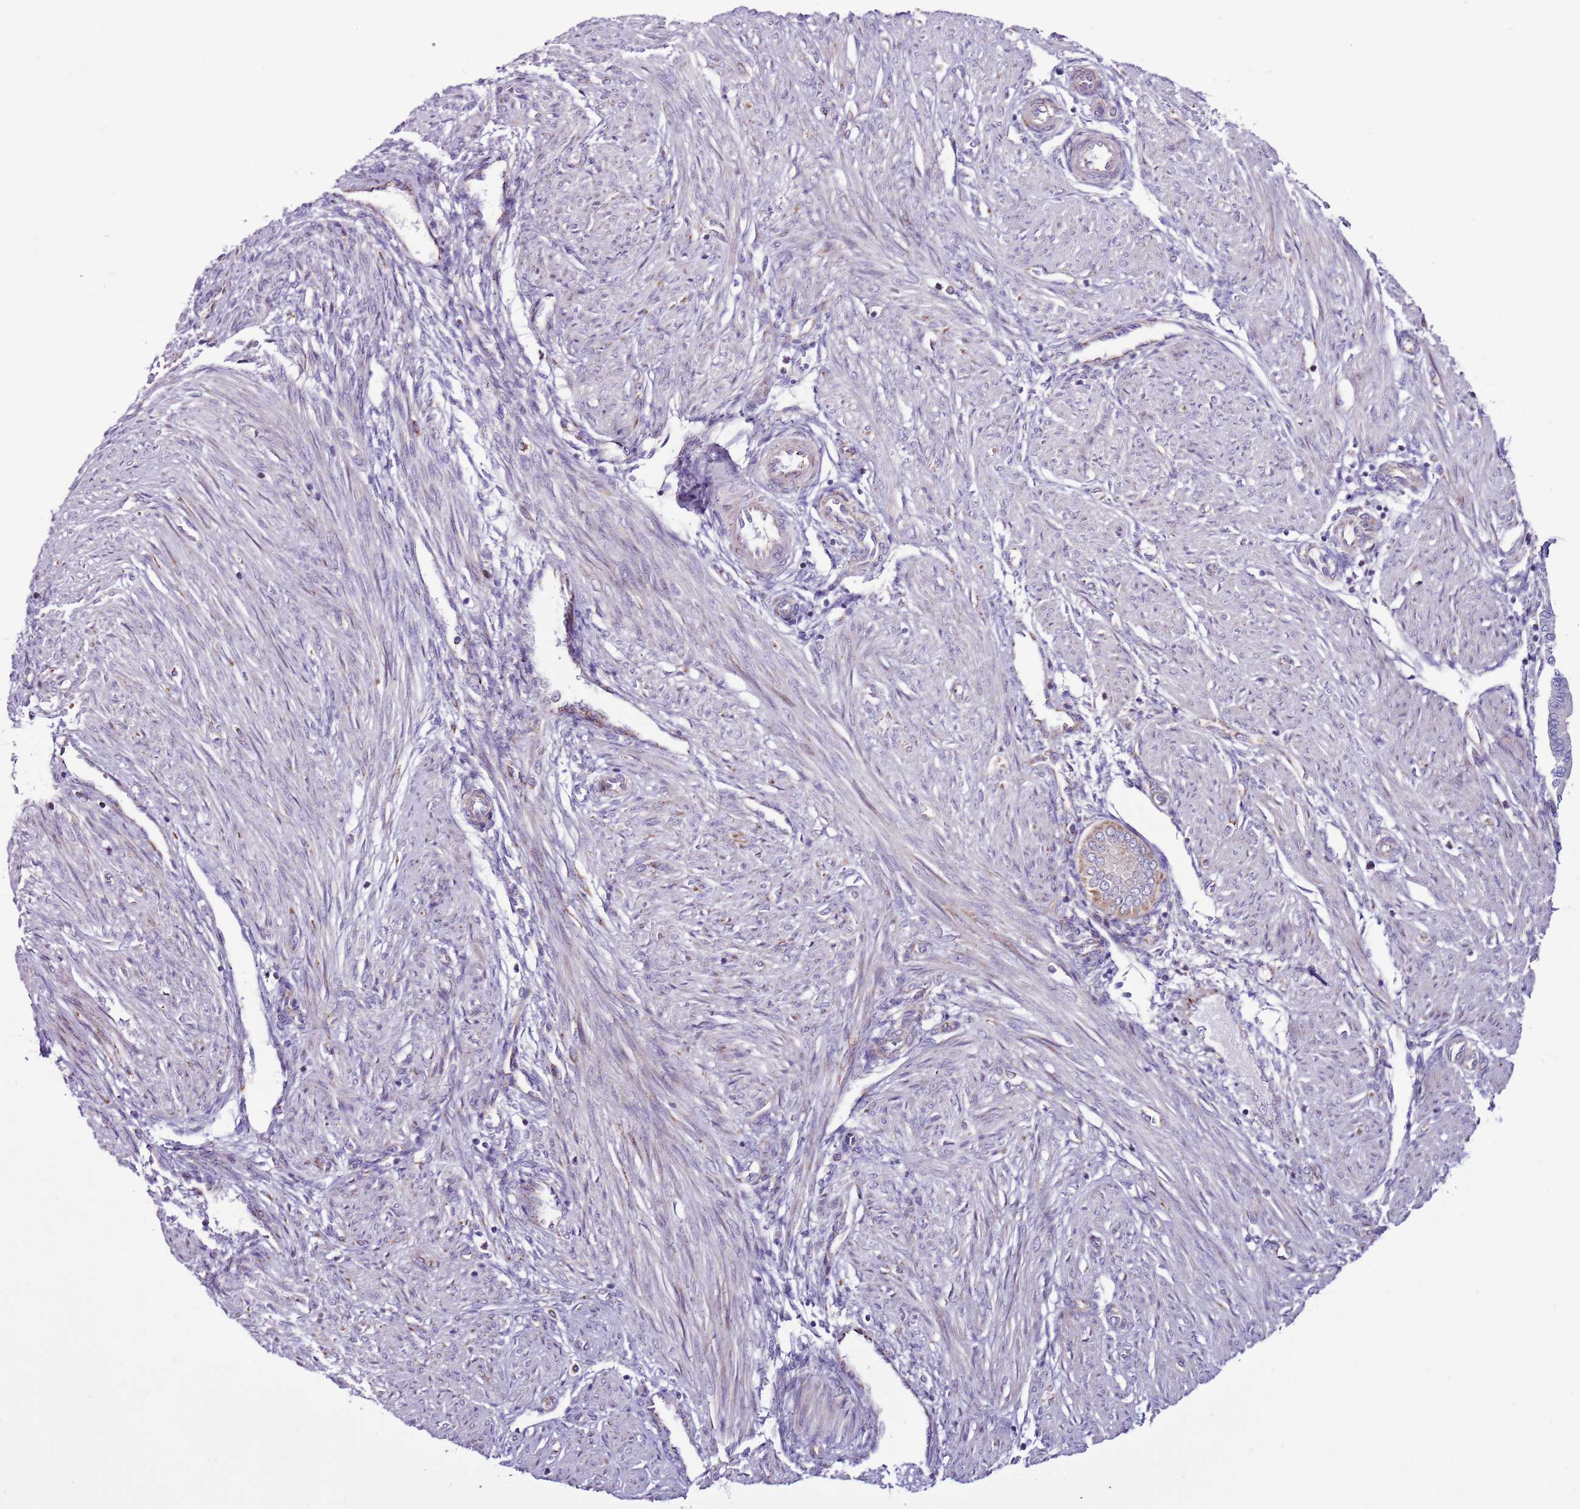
{"staining": {"intensity": "negative", "quantity": "none", "location": "none"}, "tissue": "endometrium", "cell_type": "Cells in endometrial stroma", "image_type": "normal", "snomed": [{"axis": "morphology", "description": "Normal tissue, NOS"}, {"axis": "topography", "description": "Endometrium"}], "caption": "IHC micrograph of normal endometrium: human endometrium stained with DAB exhibits no significant protein expression in cells in endometrial stroma.", "gene": "HECTD4", "patient": {"sex": "female", "age": 53}}